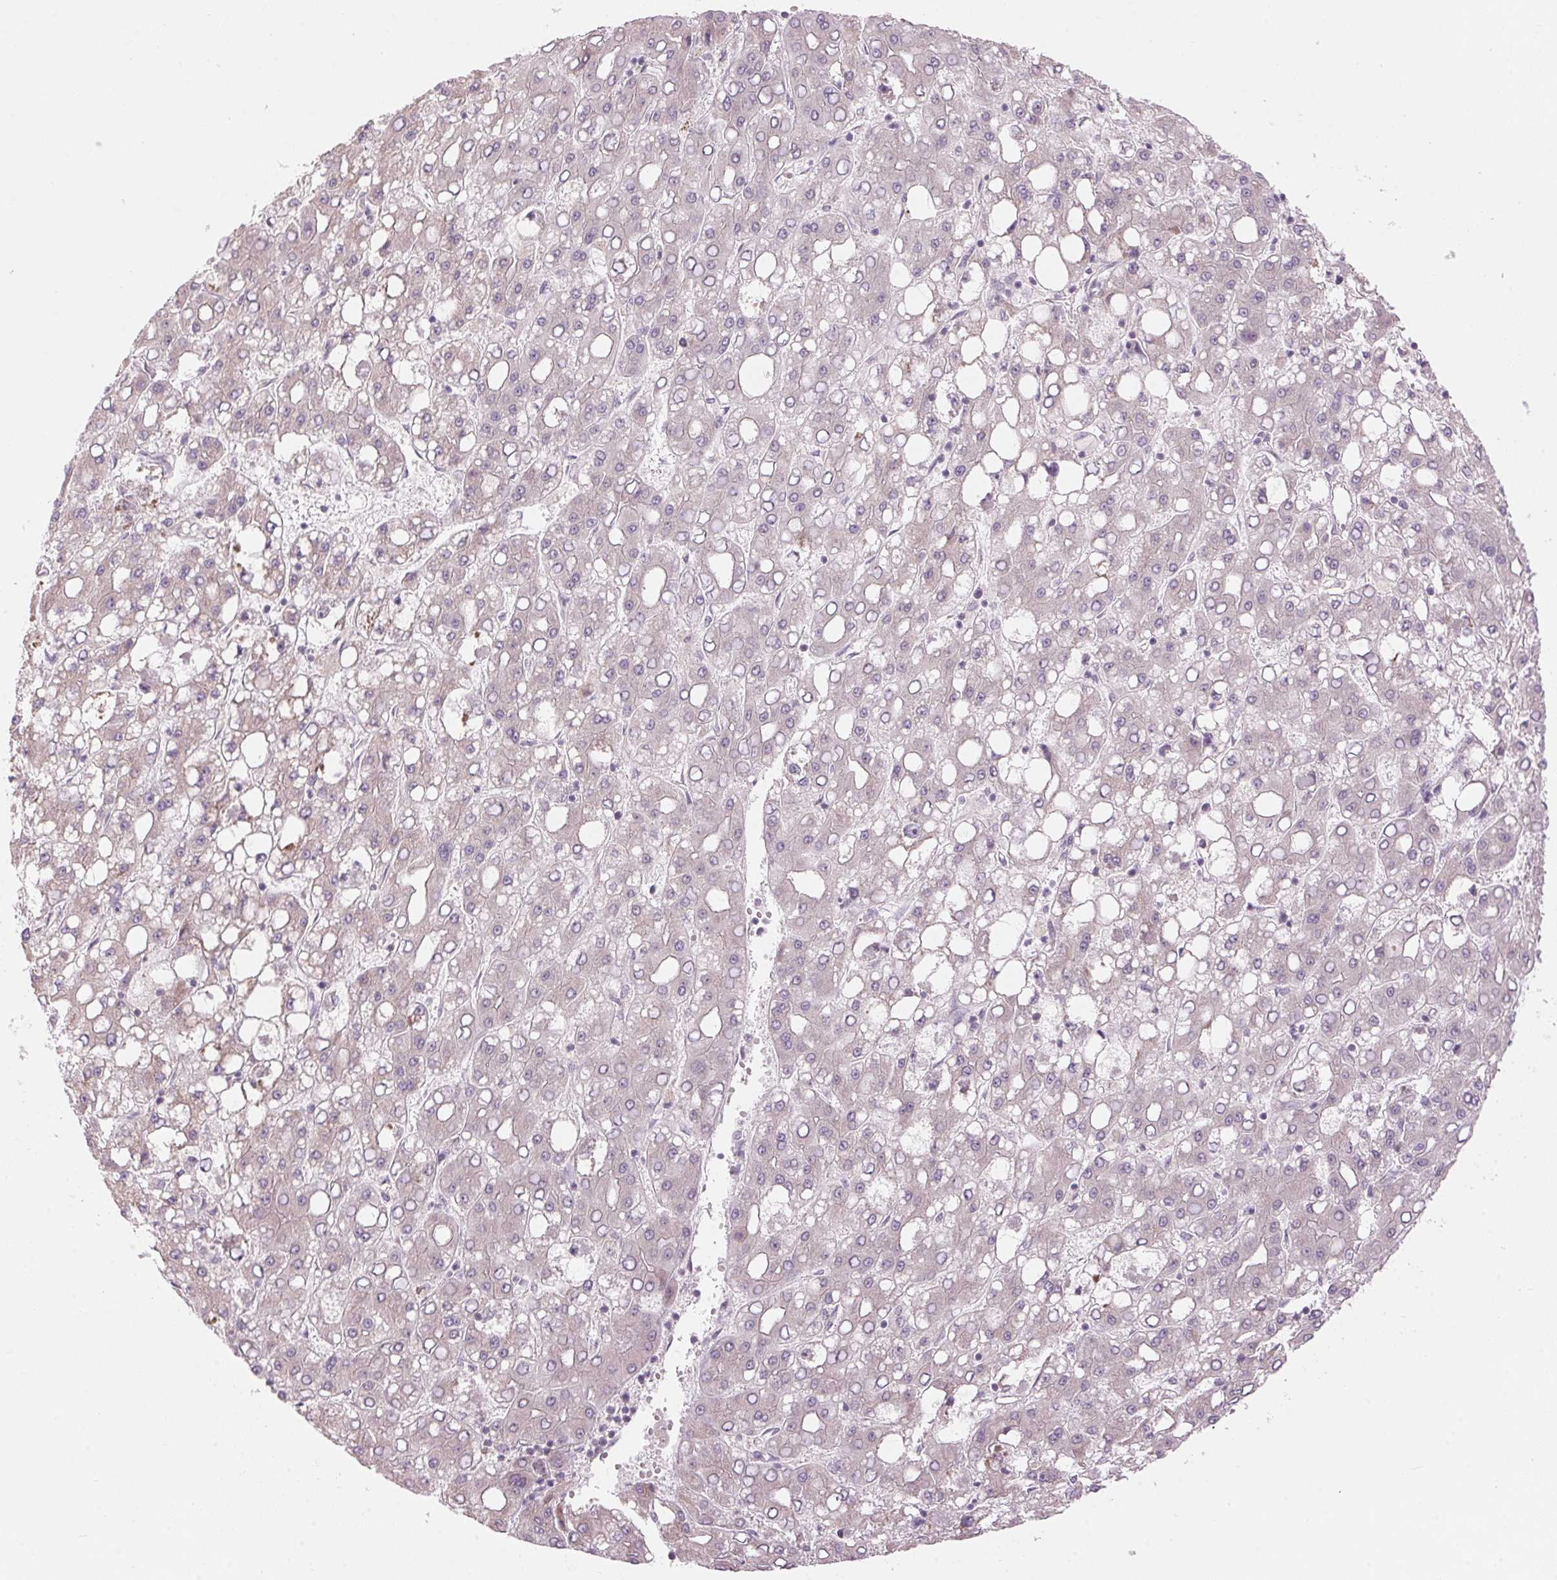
{"staining": {"intensity": "negative", "quantity": "none", "location": "none"}, "tissue": "liver cancer", "cell_type": "Tumor cells", "image_type": "cancer", "snomed": [{"axis": "morphology", "description": "Carcinoma, Hepatocellular, NOS"}, {"axis": "topography", "description": "Liver"}], "caption": "This is an immunohistochemistry histopathology image of liver cancer. There is no staining in tumor cells.", "gene": "GNMT", "patient": {"sex": "male", "age": 65}}